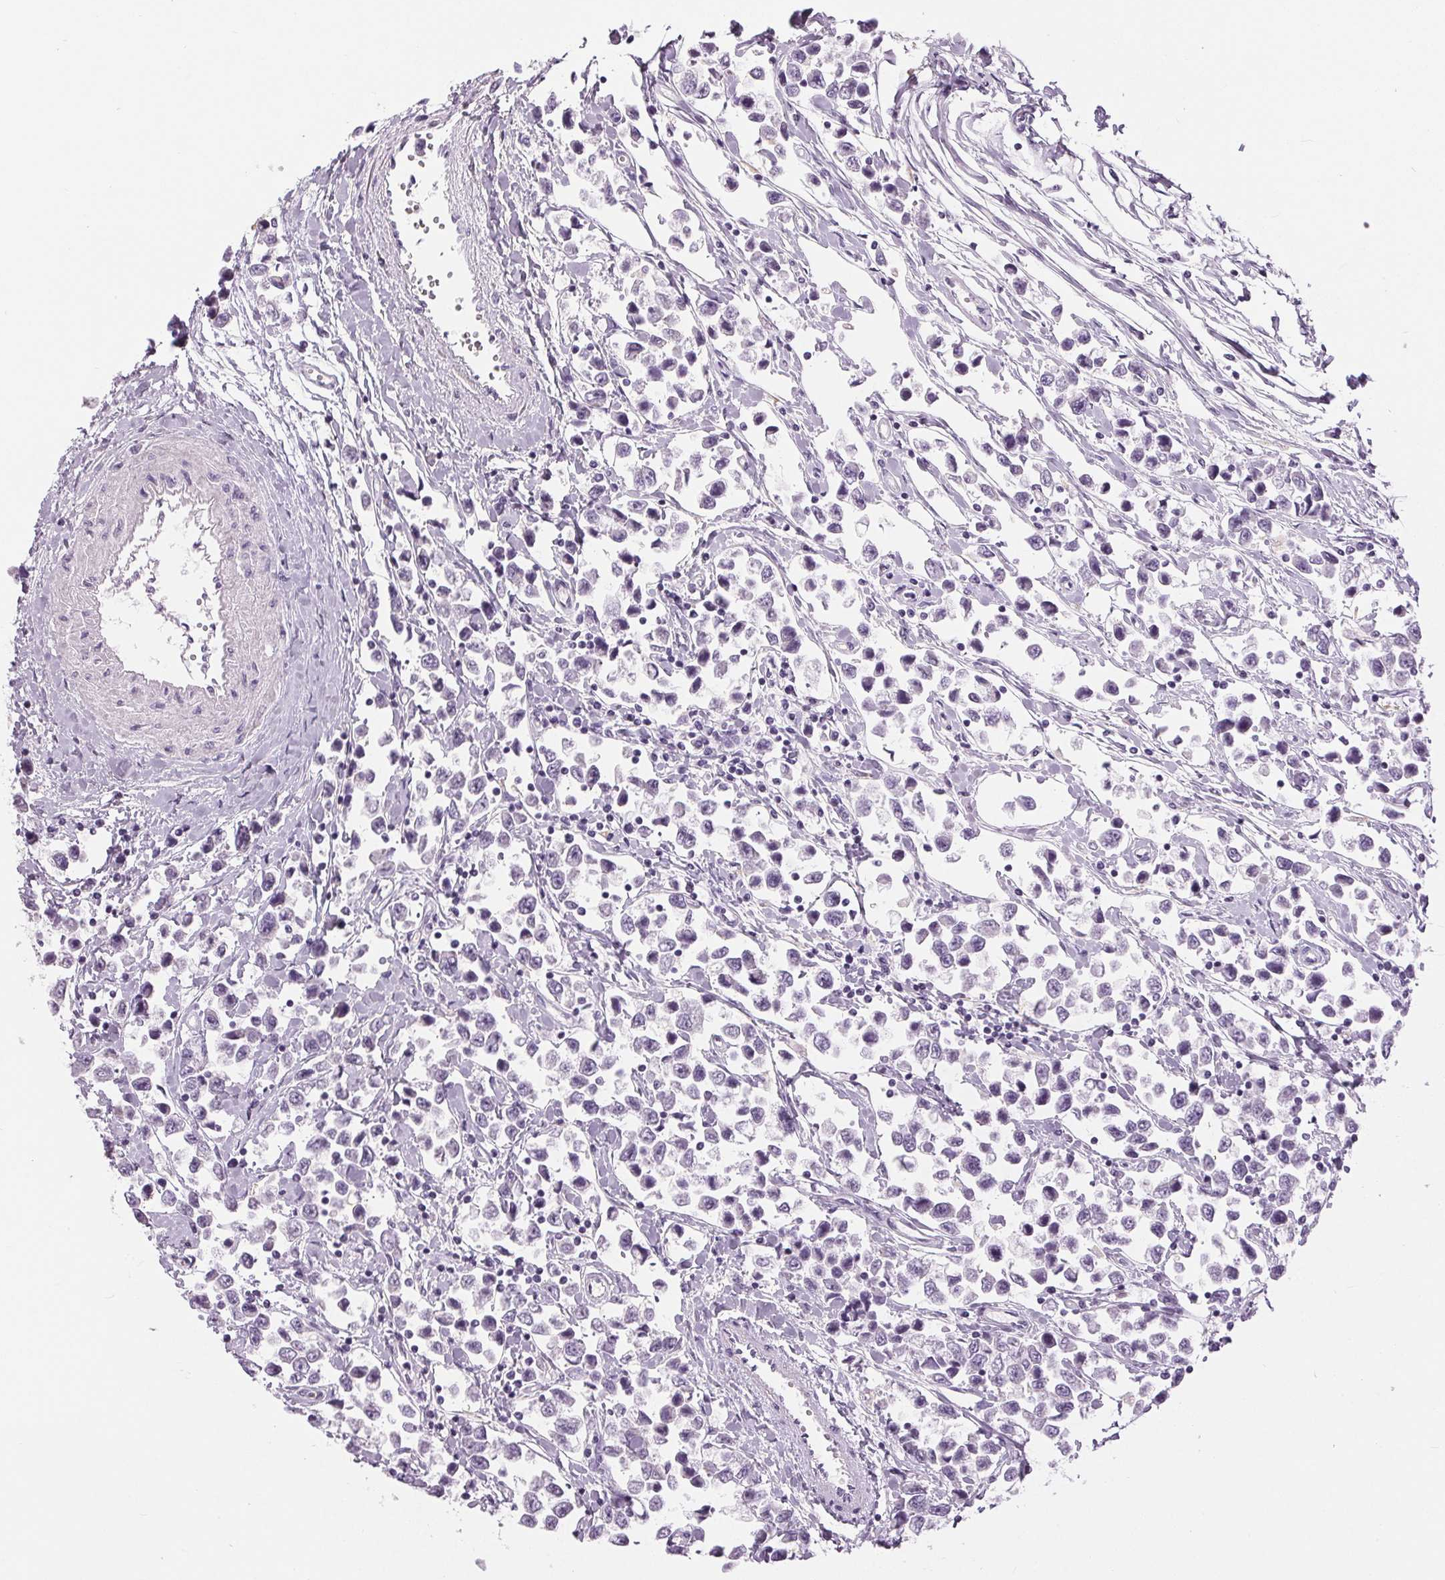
{"staining": {"intensity": "negative", "quantity": "none", "location": "none"}, "tissue": "testis cancer", "cell_type": "Tumor cells", "image_type": "cancer", "snomed": [{"axis": "morphology", "description": "Seminoma, NOS"}, {"axis": "topography", "description": "Testis"}], "caption": "Testis cancer was stained to show a protein in brown. There is no significant expression in tumor cells. Nuclei are stained in blue.", "gene": "MISP", "patient": {"sex": "male", "age": 34}}